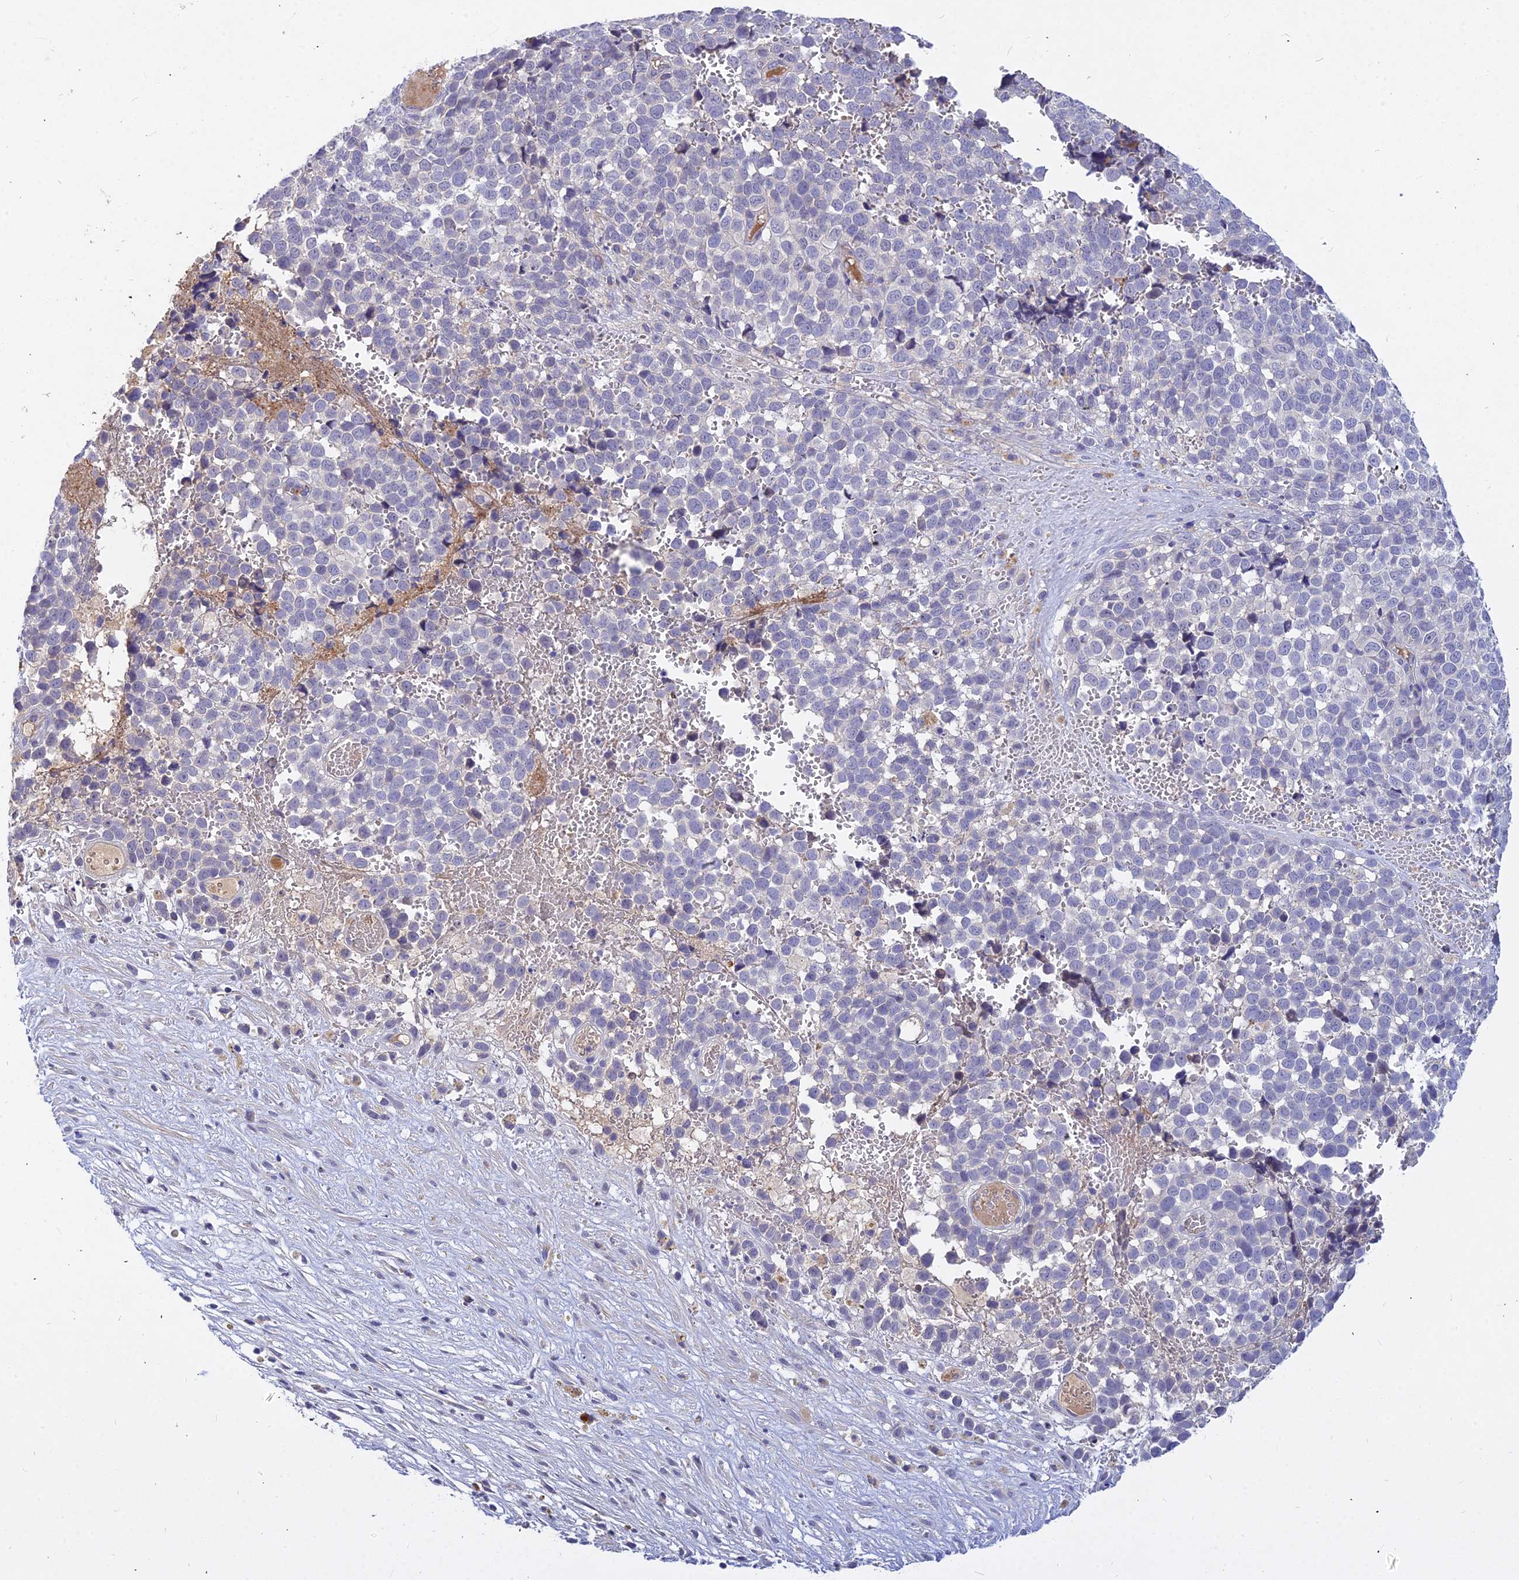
{"staining": {"intensity": "negative", "quantity": "none", "location": "none"}, "tissue": "melanoma", "cell_type": "Tumor cells", "image_type": "cancer", "snomed": [{"axis": "morphology", "description": "Malignant melanoma, NOS"}, {"axis": "topography", "description": "Nose, NOS"}], "caption": "A histopathology image of melanoma stained for a protein displays no brown staining in tumor cells.", "gene": "DMRTA1", "patient": {"sex": "female", "age": 48}}